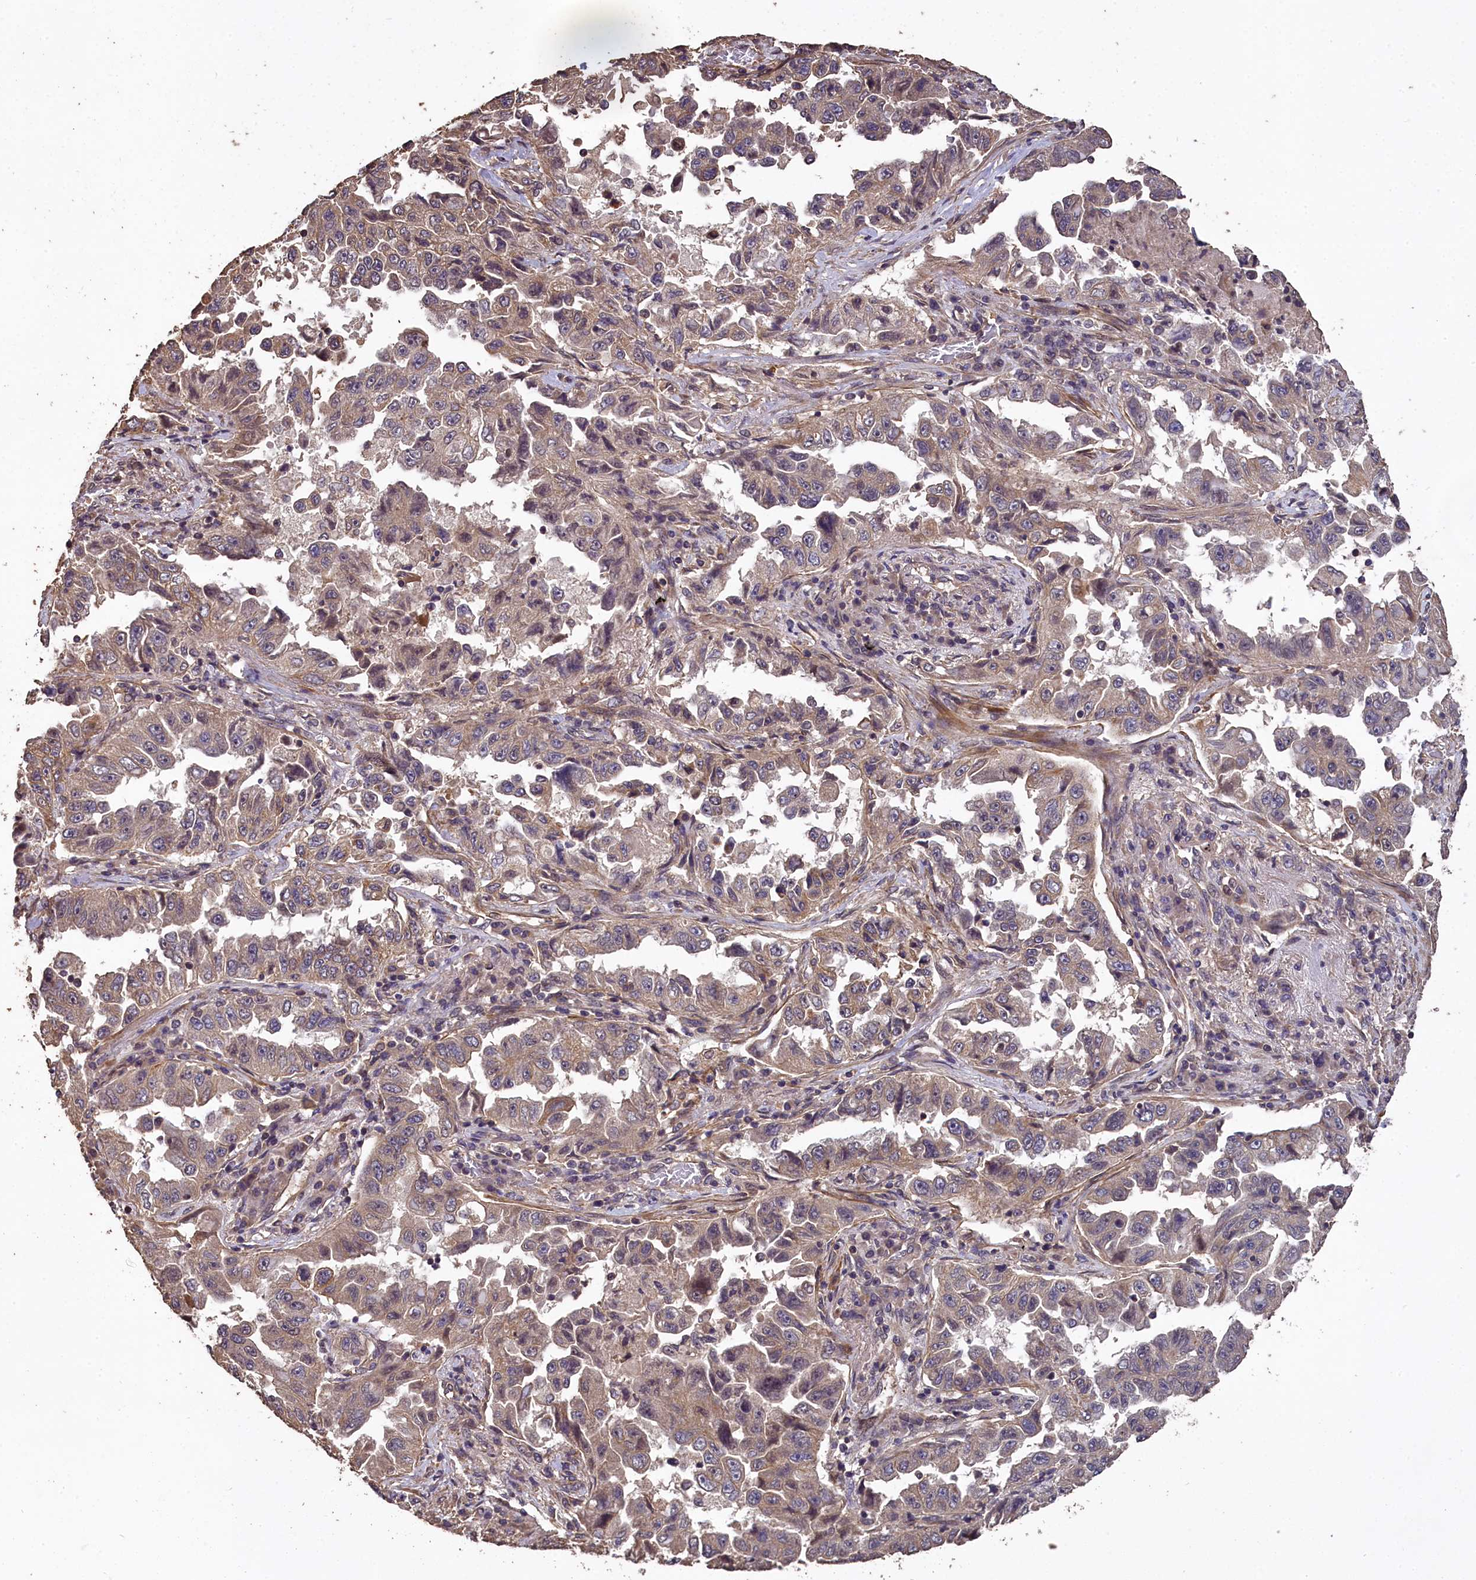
{"staining": {"intensity": "weak", "quantity": "25%-75%", "location": "cytoplasmic/membranous"}, "tissue": "lung cancer", "cell_type": "Tumor cells", "image_type": "cancer", "snomed": [{"axis": "morphology", "description": "Adenocarcinoma, NOS"}, {"axis": "topography", "description": "Lung"}], "caption": "A photomicrograph showing weak cytoplasmic/membranous staining in approximately 25%-75% of tumor cells in lung cancer, as visualized by brown immunohistochemical staining.", "gene": "CHD9", "patient": {"sex": "female", "age": 51}}